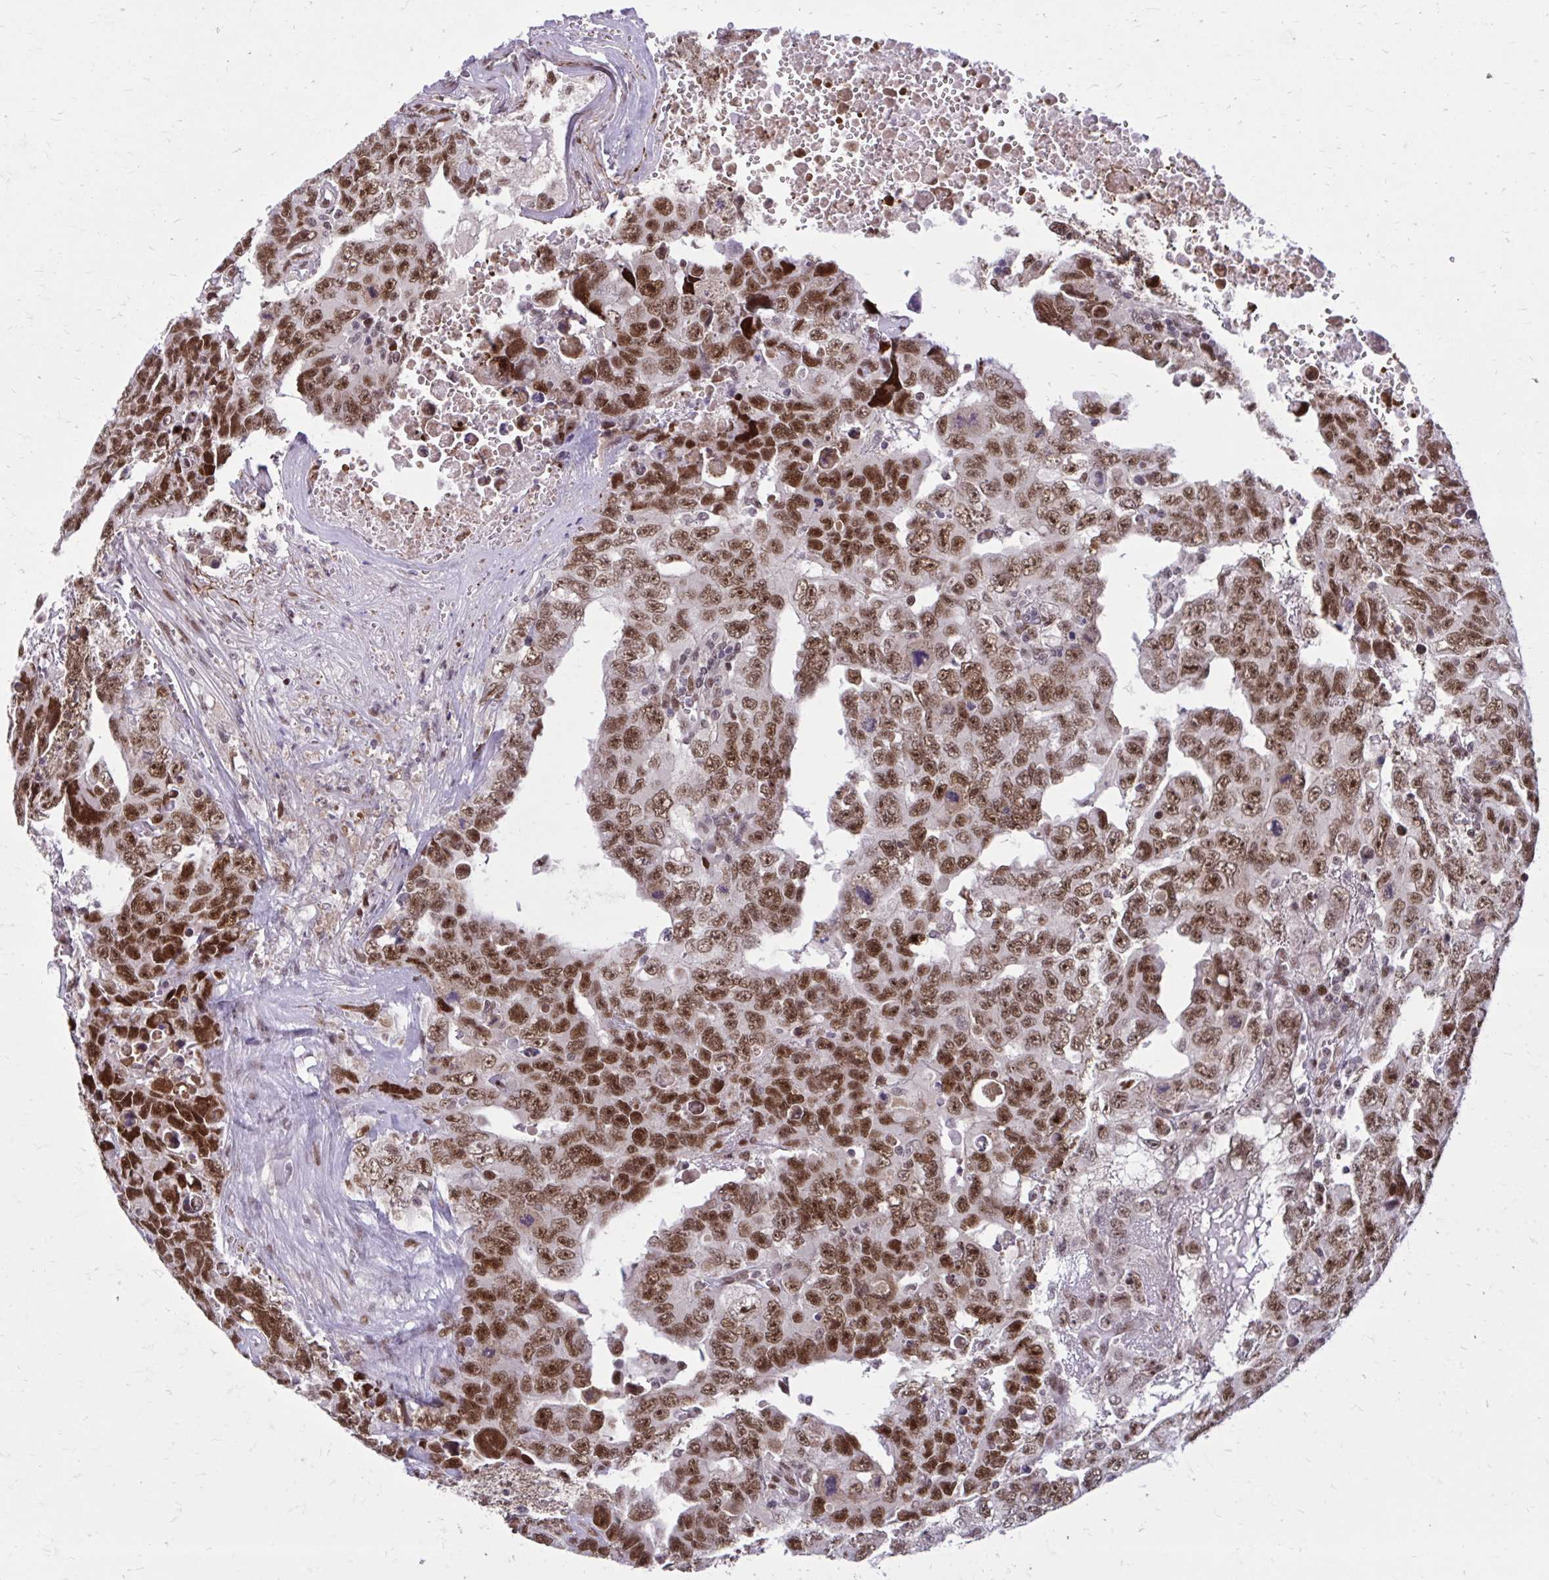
{"staining": {"intensity": "moderate", "quantity": ">75%", "location": "nuclear"}, "tissue": "testis cancer", "cell_type": "Tumor cells", "image_type": "cancer", "snomed": [{"axis": "morphology", "description": "Carcinoma, Embryonal, NOS"}, {"axis": "topography", "description": "Testis"}], "caption": "A medium amount of moderate nuclear expression is present in approximately >75% of tumor cells in testis embryonal carcinoma tissue.", "gene": "PSME4", "patient": {"sex": "male", "age": 24}}